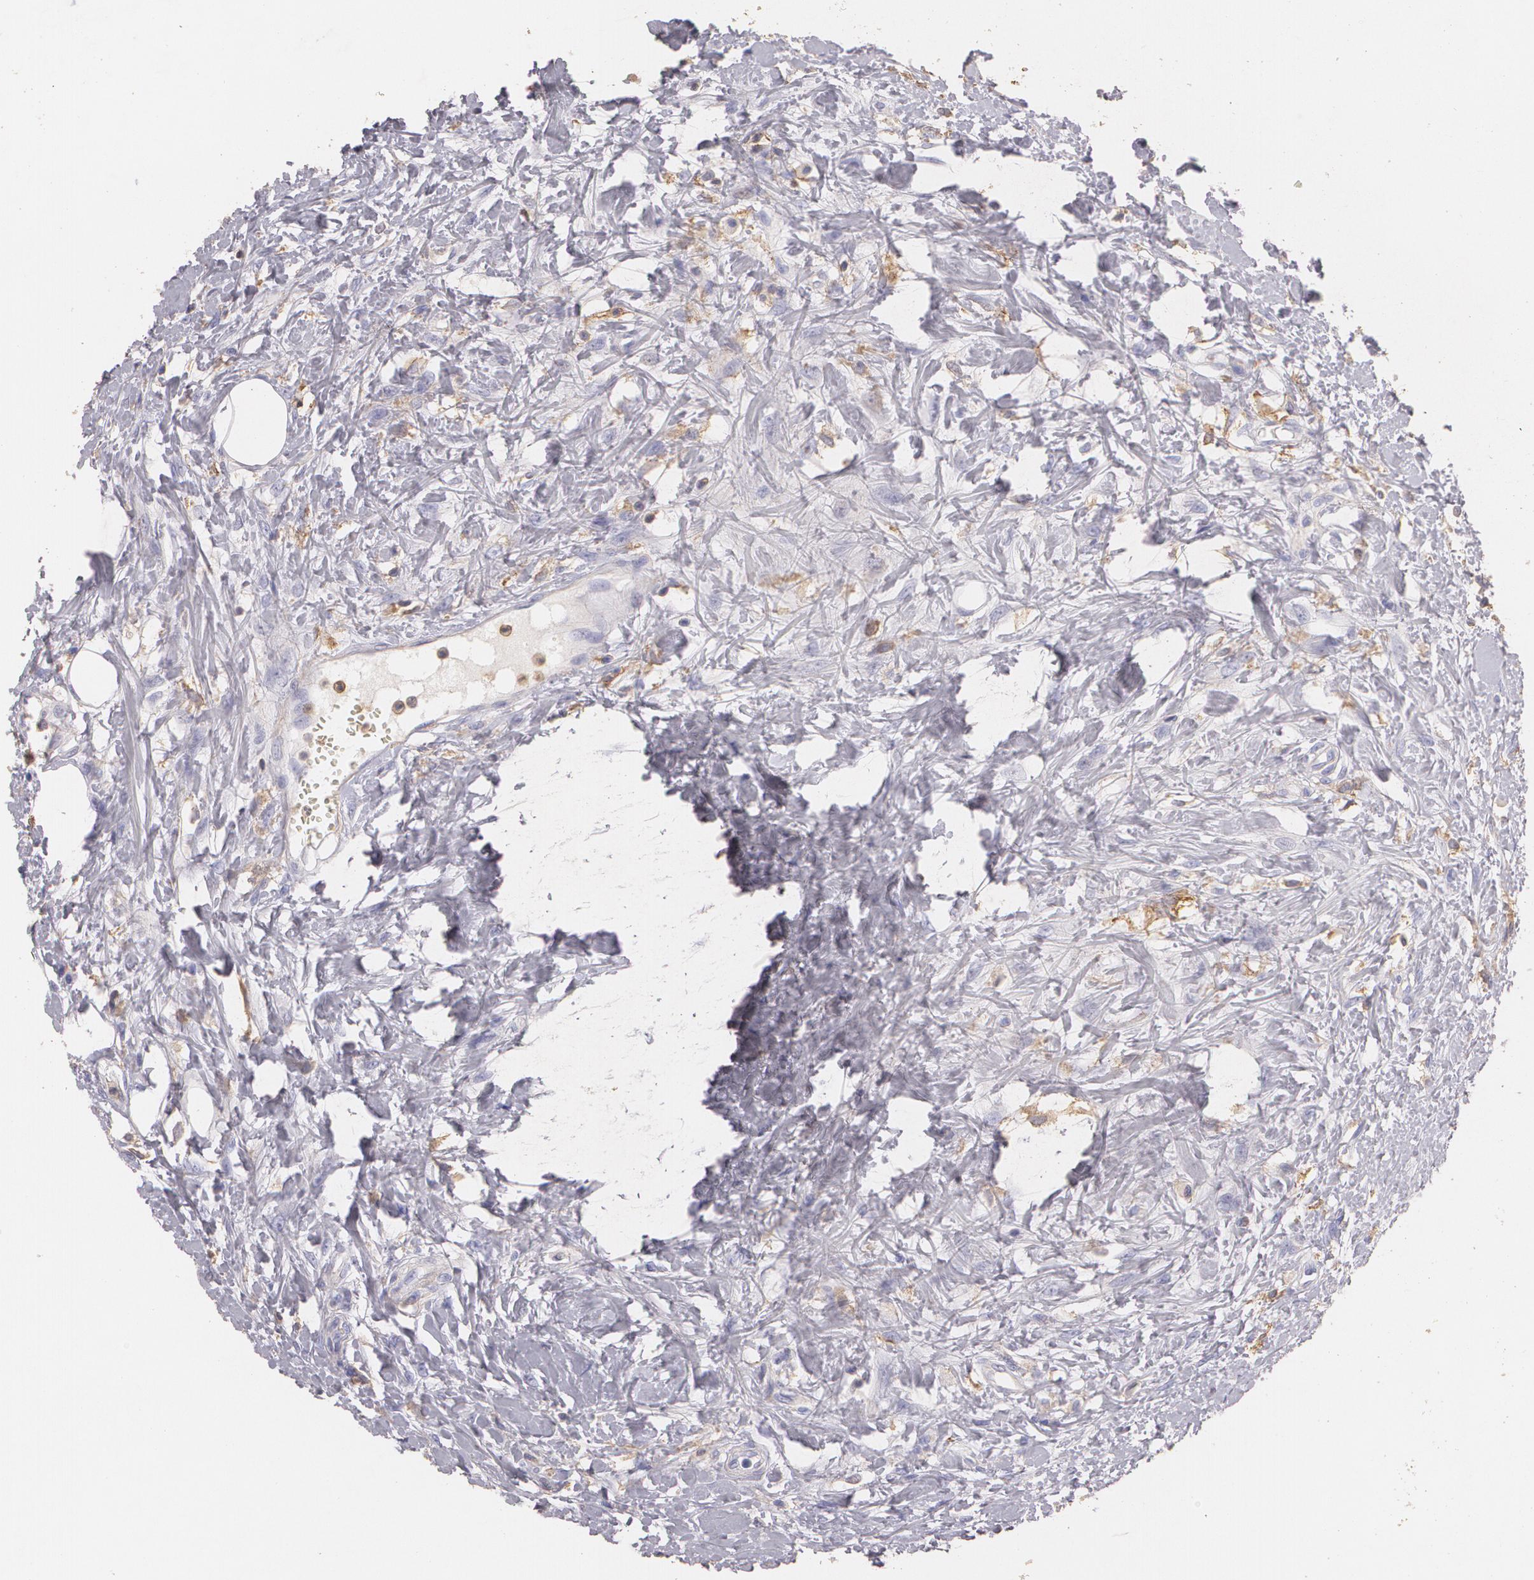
{"staining": {"intensity": "negative", "quantity": "none", "location": "none"}, "tissue": "urothelial cancer", "cell_type": "Tumor cells", "image_type": "cancer", "snomed": [{"axis": "morphology", "description": "Urothelial carcinoma, High grade"}, {"axis": "topography", "description": "Urinary bladder"}], "caption": "High magnification brightfield microscopy of high-grade urothelial carcinoma stained with DAB (3,3'-diaminobenzidine) (brown) and counterstained with hematoxylin (blue): tumor cells show no significant expression. (Stains: DAB (3,3'-diaminobenzidine) immunohistochemistry (IHC) with hematoxylin counter stain, Microscopy: brightfield microscopy at high magnification).", "gene": "TGFBR1", "patient": {"sex": "male", "age": 56}}